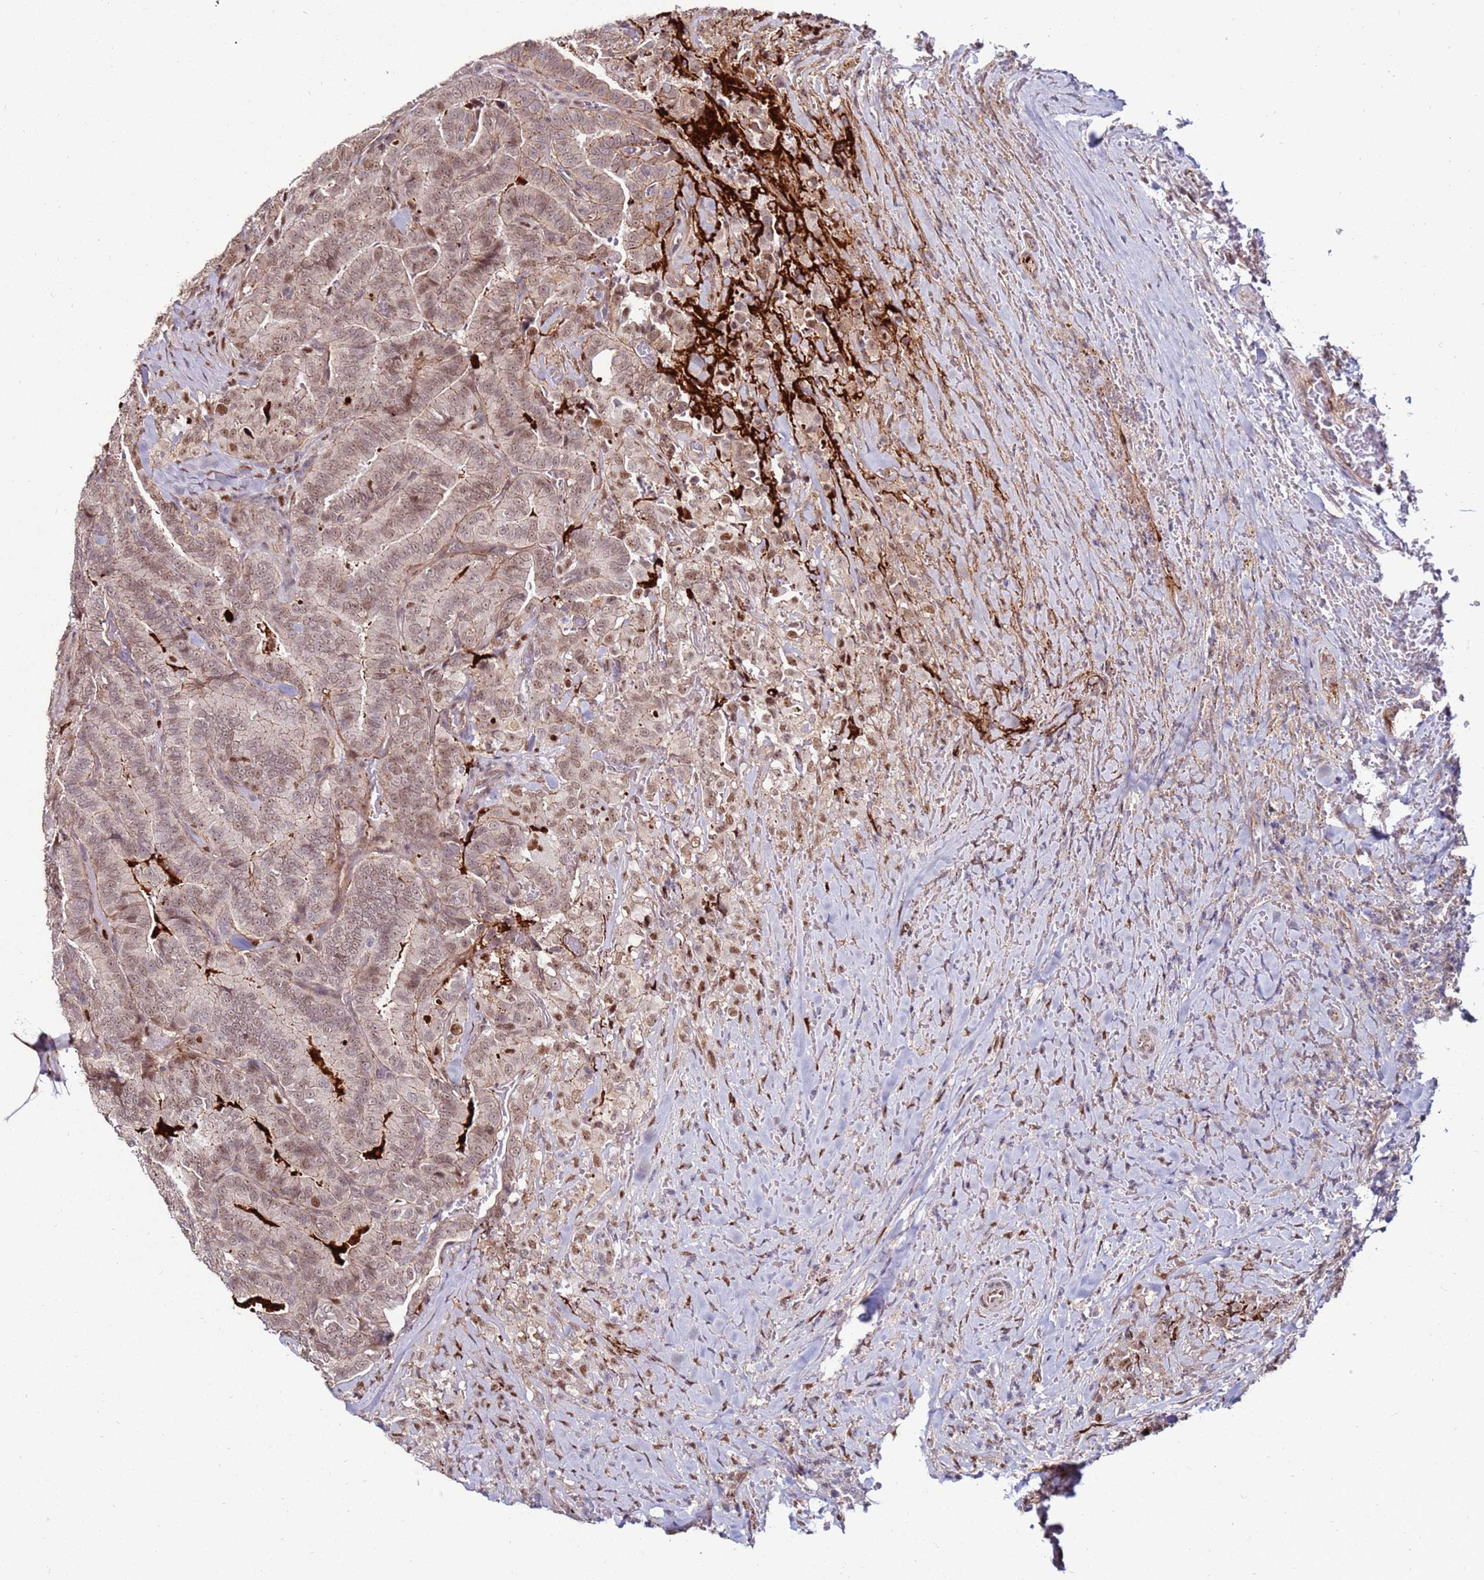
{"staining": {"intensity": "weak", "quantity": ">75%", "location": "nuclear"}, "tissue": "thyroid cancer", "cell_type": "Tumor cells", "image_type": "cancer", "snomed": [{"axis": "morphology", "description": "Papillary adenocarcinoma, NOS"}, {"axis": "topography", "description": "Thyroid gland"}], "caption": "IHC of thyroid papillary adenocarcinoma shows low levels of weak nuclear staining in about >75% of tumor cells.", "gene": "KPNA4", "patient": {"sex": "male", "age": 61}}